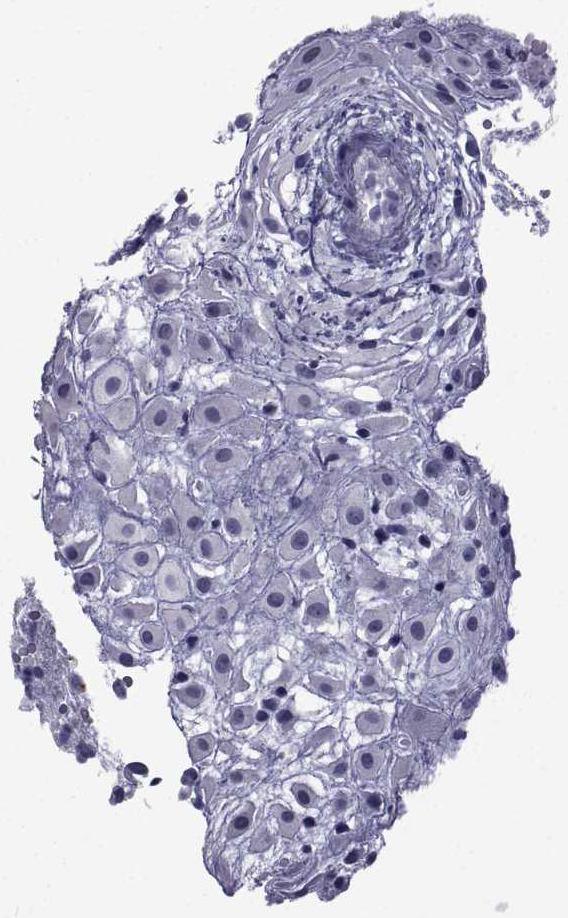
{"staining": {"intensity": "negative", "quantity": "none", "location": "none"}, "tissue": "placenta", "cell_type": "Decidual cells", "image_type": "normal", "snomed": [{"axis": "morphology", "description": "Normal tissue, NOS"}, {"axis": "topography", "description": "Placenta"}], "caption": "Immunohistochemistry of unremarkable placenta exhibits no expression in decidual cells. (Immunohistochemistry (ihc), brightfield microscopy, high magnification).", "gene": "PDE6G", "patient": {"sex": "female", "age": 24}}